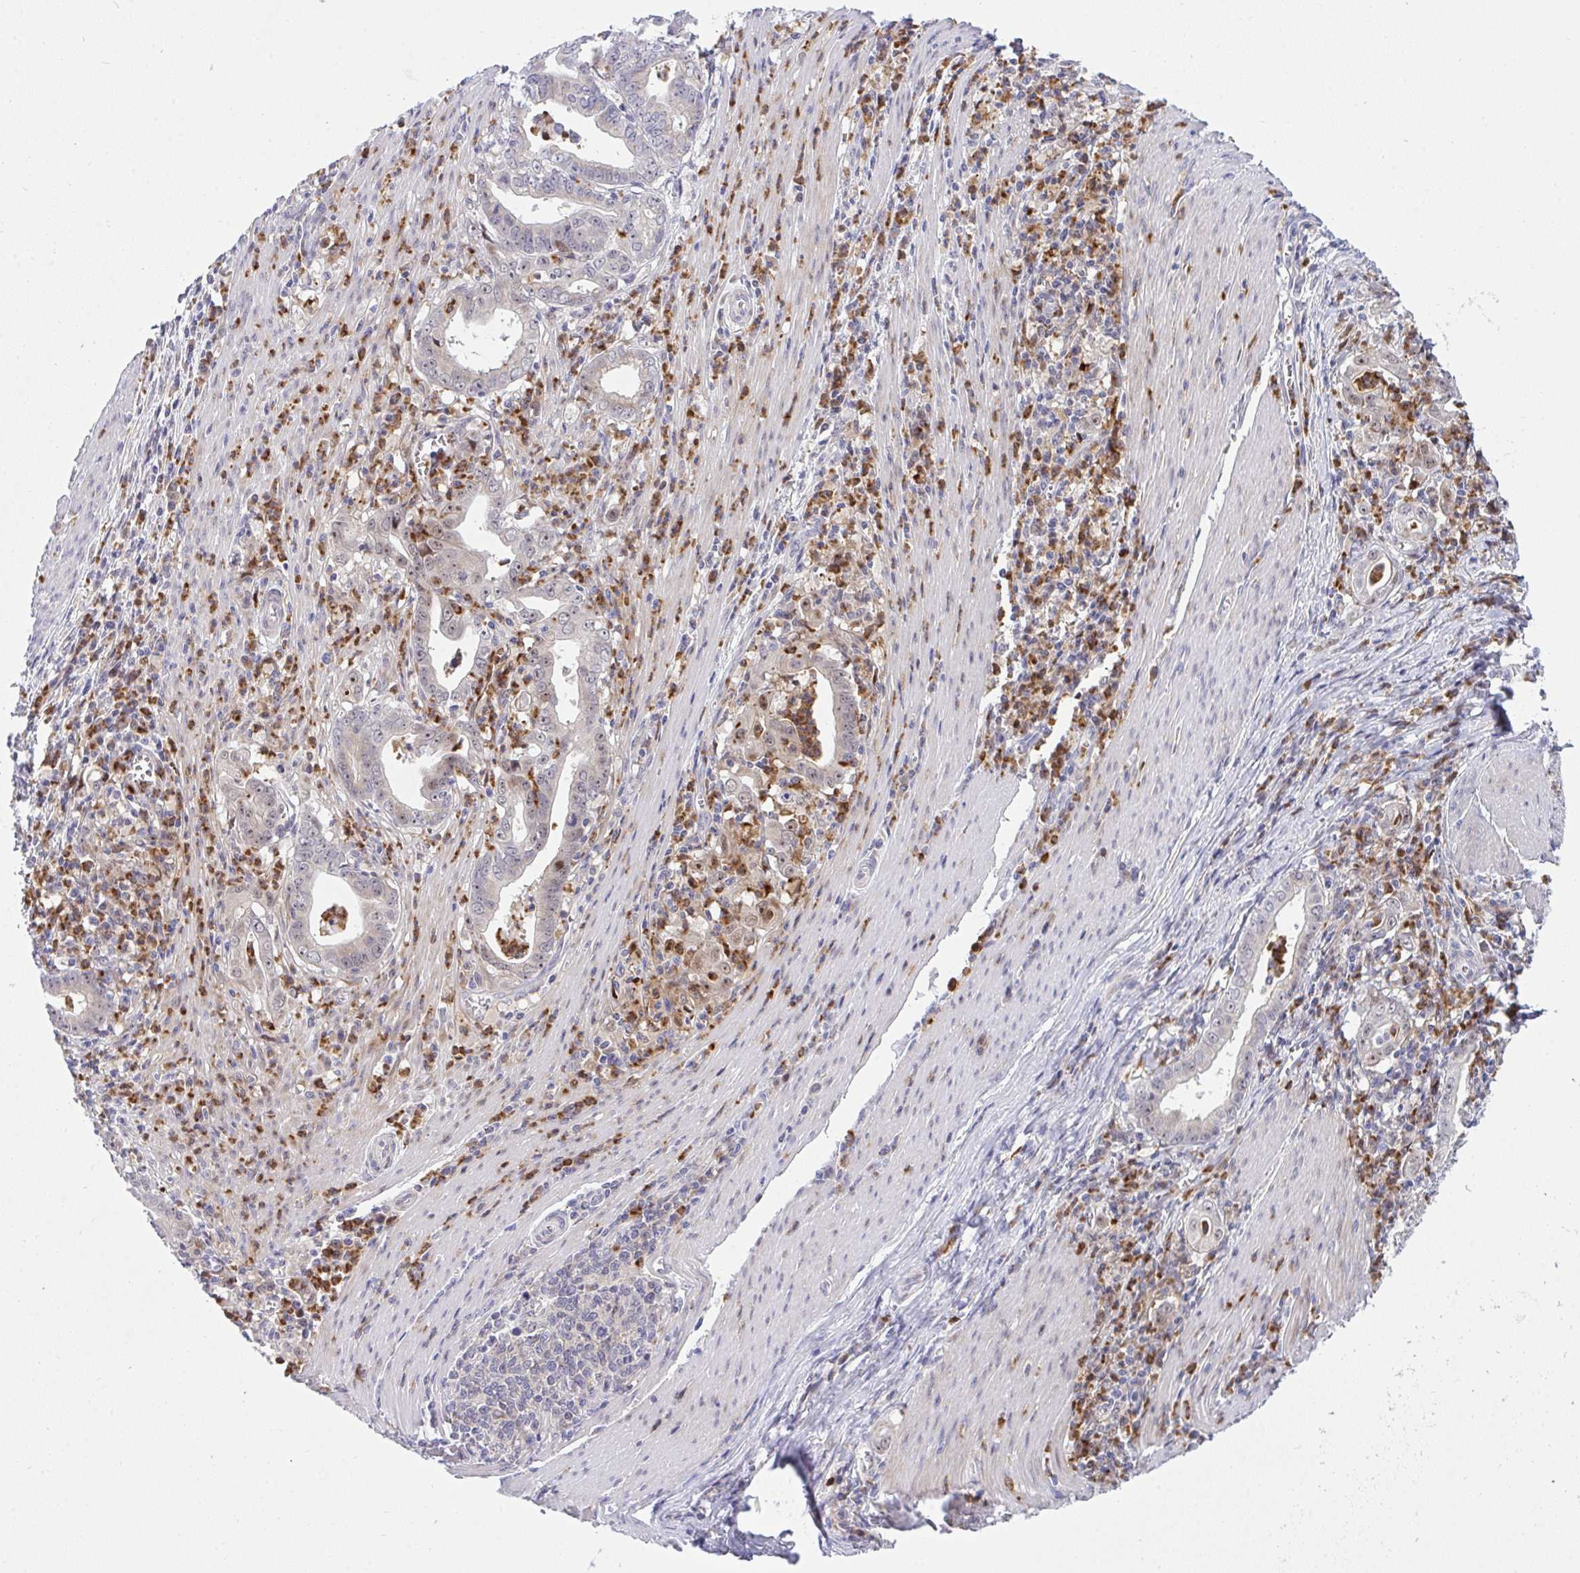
{"staining": {"intensity": "weak", "quantity": "<25%", "location": "nuclear"}, "tissue": "stomach cancer", "cell_type": "Tumor cells", "image_type": "cancer", "snomed": [{"axis": "morphology", "description": "Adenocarcinoma, NOS"}, {"axis": "topography", "description": "Stomach, upper"}], "caption": "Human stomach cancer stained for a protein using immunohistochemistry (IHC) displays no positivity in tumor cells.", "gene": "ZNF554", "patient": {"sex": "female", "age": 79}}